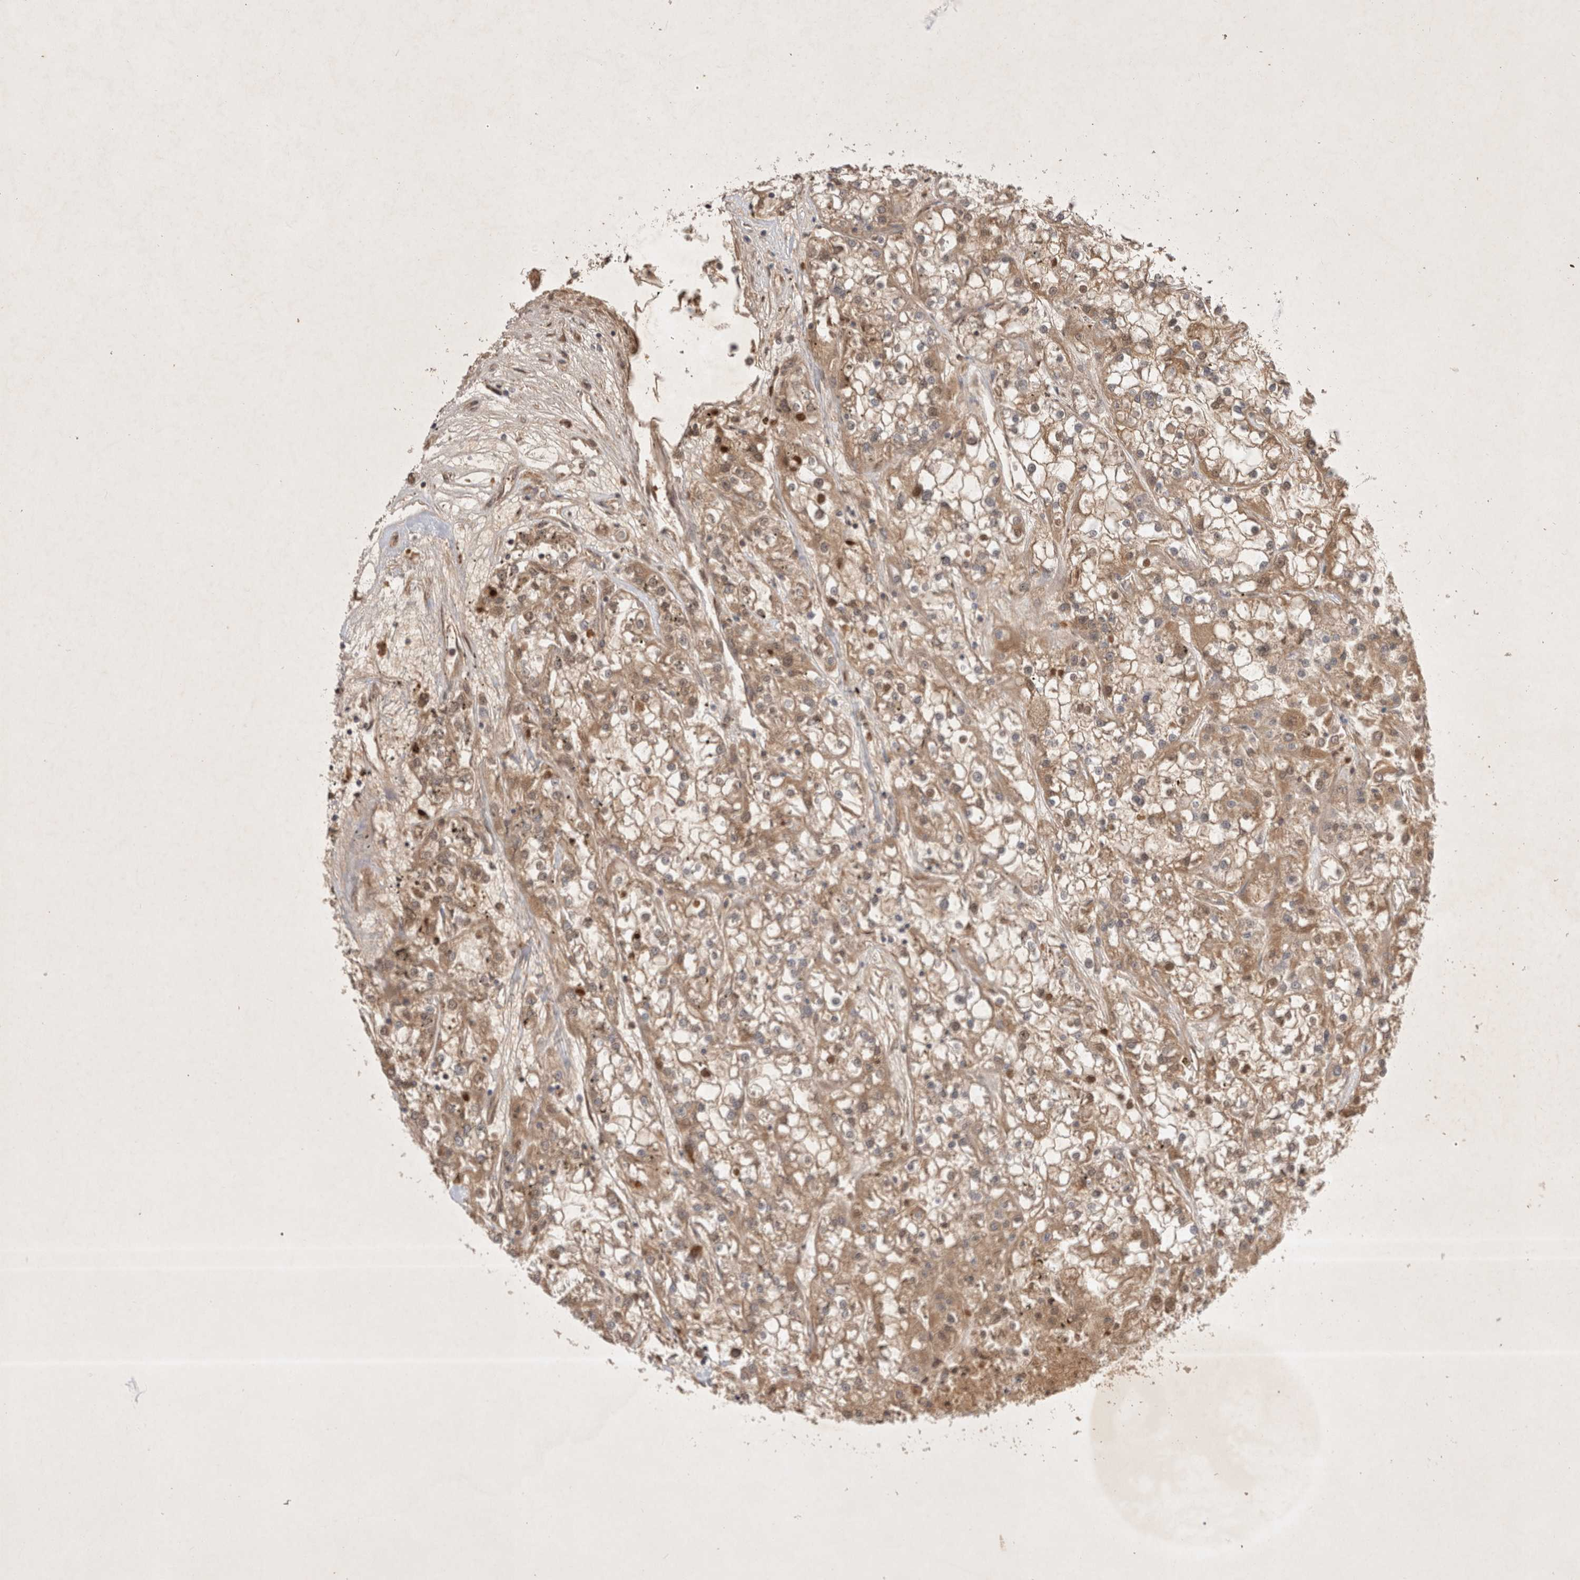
{"staining": {"intensity": "moderate", "quantity": ">75%", "location": "cytoplasmic/membranous"}, "tissue": "renal cancer", "cell_type": "Tumor cells", "image_type": "cancer", "snomed": [{"axis": "morphology", "description": "Adenocarcinoma, NOS"}, {"axis": "topography", "description": "Kidney"}], "caption": "Renal cancer tissue shows moderate cytoplasmic/membranous positivity in approximately >75% of tumor cells", "gene": "YES1", "patient": {"sex": "female", "age": 52}}